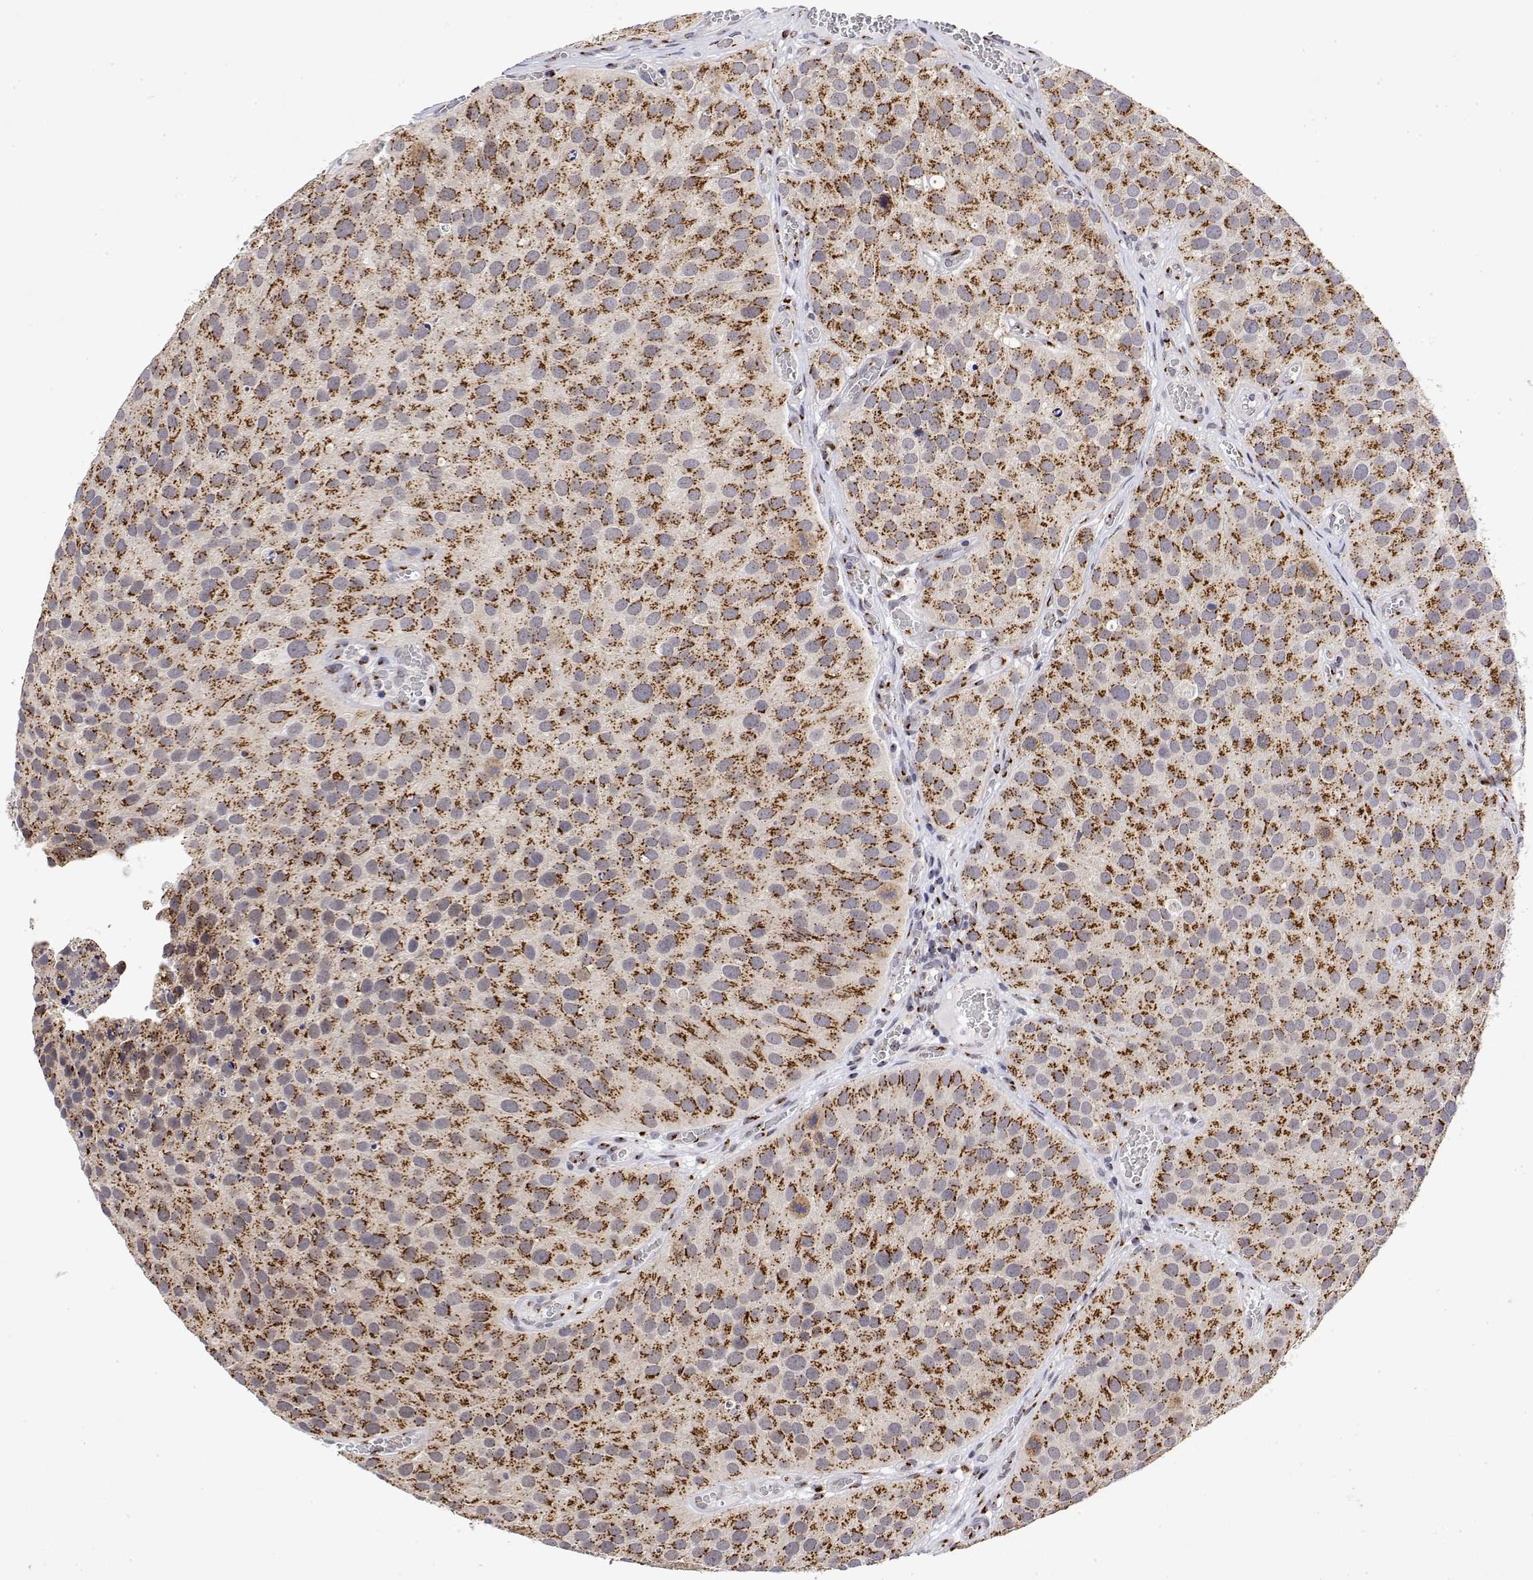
{"staining": {"intensity": "strong", "quantity": ">75%", "location": "cytoplasmic/membranous"}, "tissue": "urothelial cancer", "cell_type": "Tumor cells", "image_type": "cancer", "snomed": [{"axis": "morphology", "description": "Urothelial carcinoma, Low grade"}, {"axis": "topography", "description": "Urinary bladder"}], "caption": "Tumor cells demonstrate high levels of strong cytoplasmic/membranous positivity in approximately >75% of cells in urothelial carcinoma (low-grade).", "gene": "YIPF3", "patient": {"sex": "female", "age": 69}}